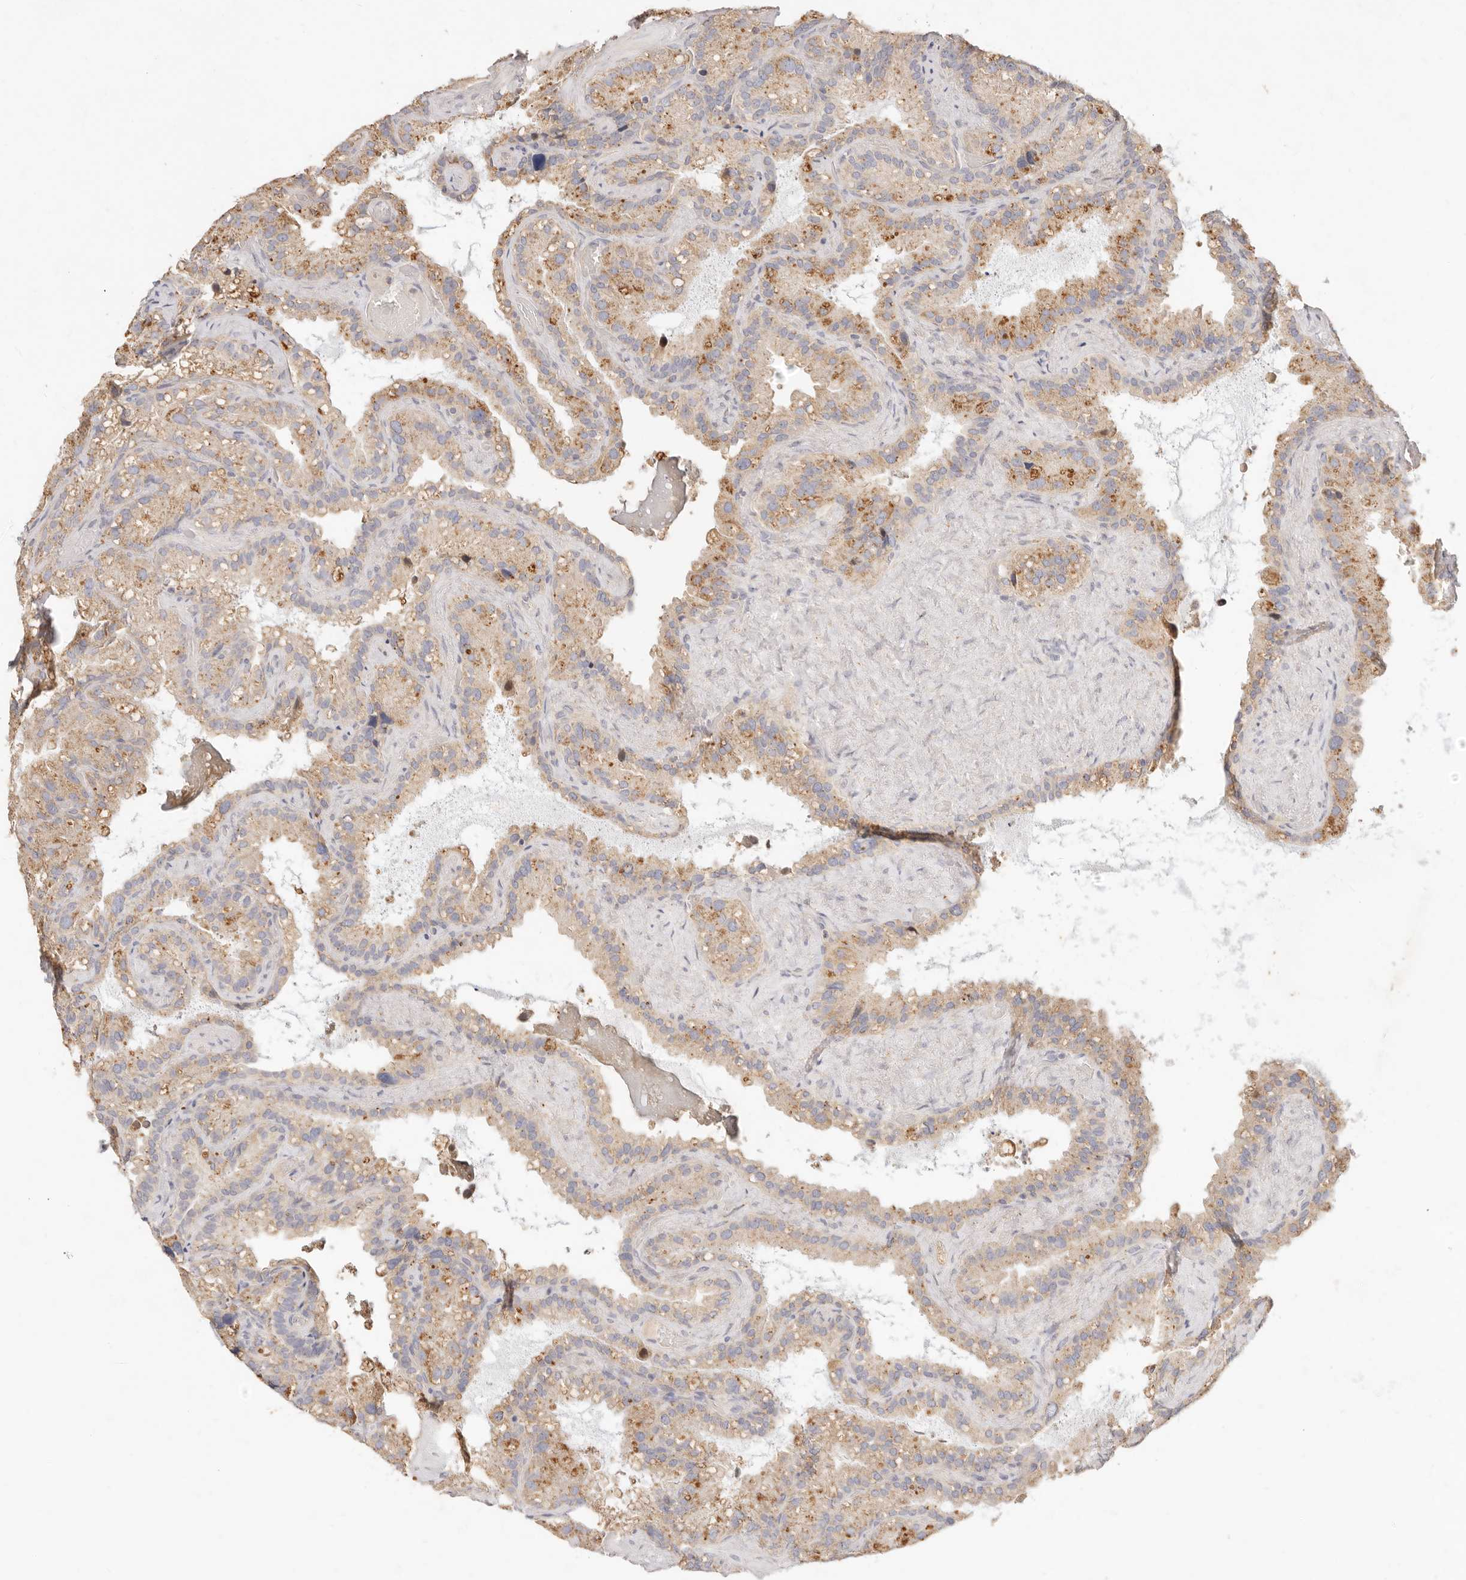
{"staining": {"intensity": "weak", "quantity": "25%-75%", "location": "cytoplasmic/membranous"}, "tissue": "seminal vesicle", "cell_type": "Glandular cells", "image_type": "normal", "snomed": [{"axis": "morphology", "description": "Normal tissue, NOS"}, {"axis": "topography", "description": "Prostate"}, {"axis": "topography", "description": "Seminal veicle"}], "caption": "A micrograph showing weak cytoplasmic/membranous expression in approximately 25%-75% of glandular cells in benign seminal vesicle, as visualized by brown immunohistochemical staining.", "gene": "ACOX1", "patient": {"sex": "male", "age": 68}}